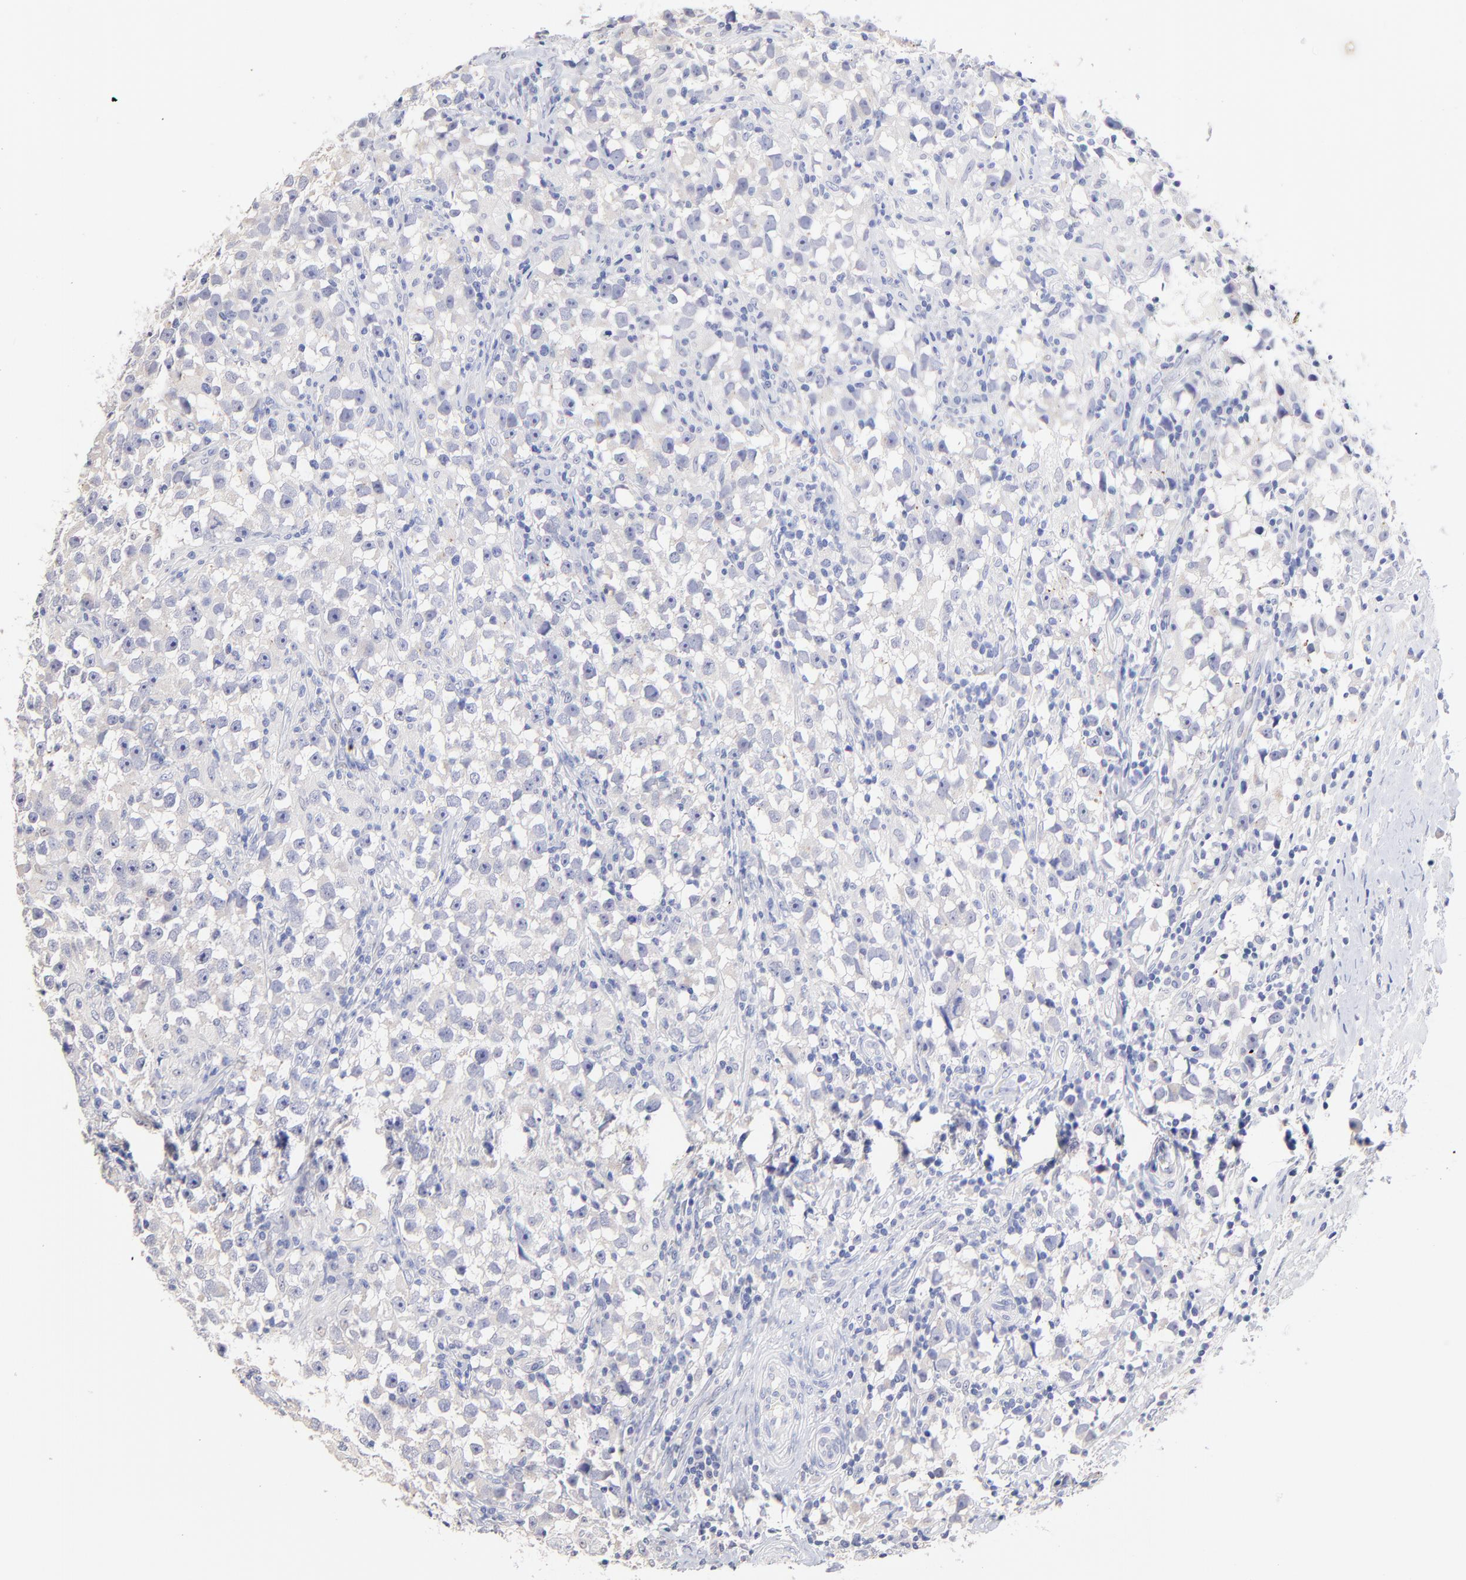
{"staining": {"intensity": "negative", "quantity": "none", "location": "none"}, "tissue": "testis cancer", "cell_type": "Tumor cells", "image_type": "cancer", "snomed": [{"axis": "morphology", "description": "Seminoma, NOS"}, {"axis": "topography", "description": "Testis"}], "caption": "There is no significant staining in tumor cells of testis cancer (seminoma).", "gene": "CFAP57", "patient": {"sex": "male", "age": 33}}